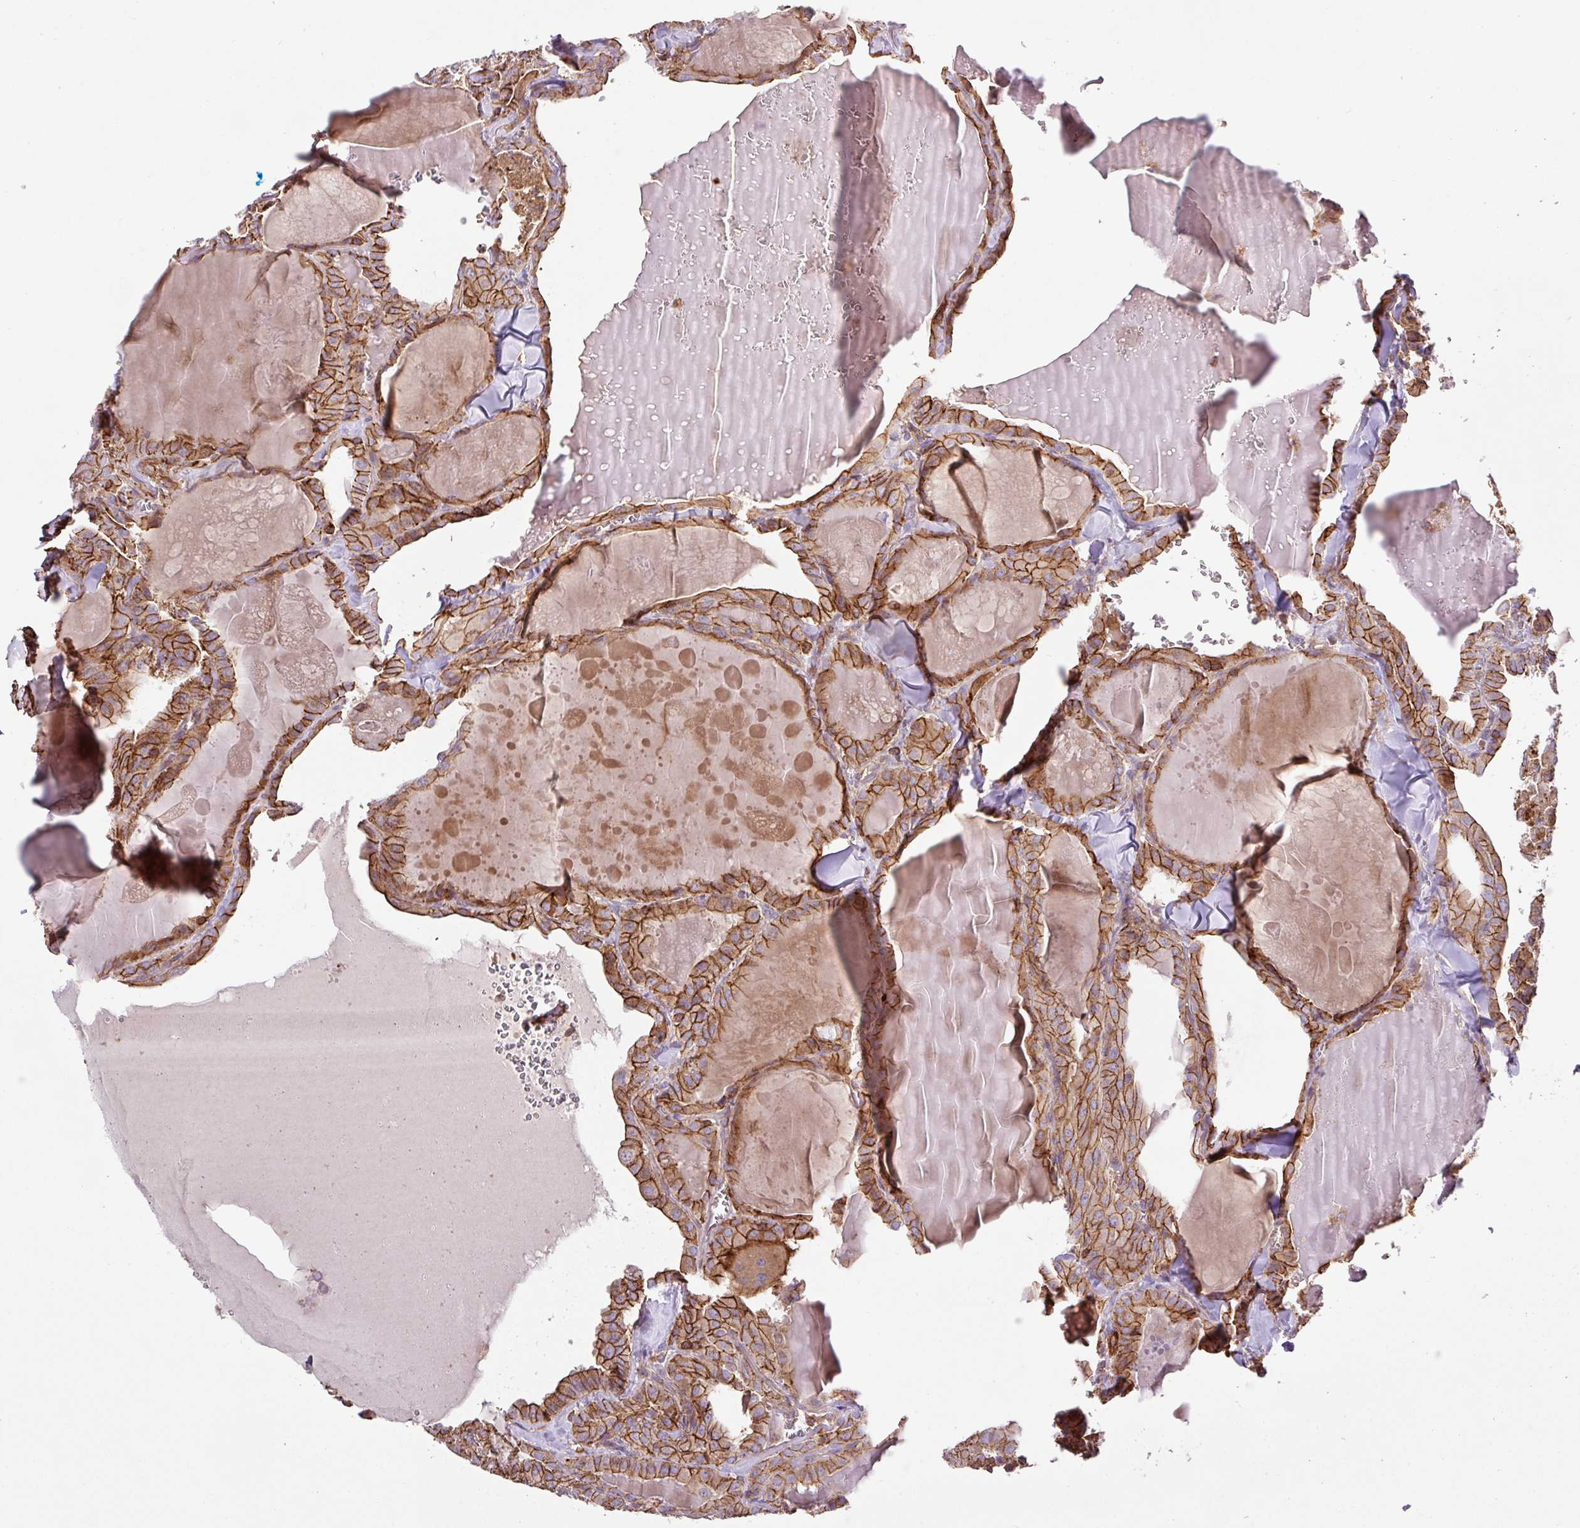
{"staining": {"intensity": "strong", "quantity": ">75%", "location": "cytoplasmic/membranous"}, "tissue": "thyroid cancer", "cell_type": "Tumor cells", "image_type": "cancer", "snomed": [{"axis": "morphology", "description": "Papillary adenocarcinoma, NOS"}, {"axis": "topography", "description": "Thyroid gland"}], "caption": "Immunohistochemical staining of human papillary adenocarcinoma (thyroid) reveals high levels of strong cytoplasmic/membranous protein expression in approximately >75% of tumor cells.", "gene": "RIC1", "patient": {"sex": "male", "age": 52}}